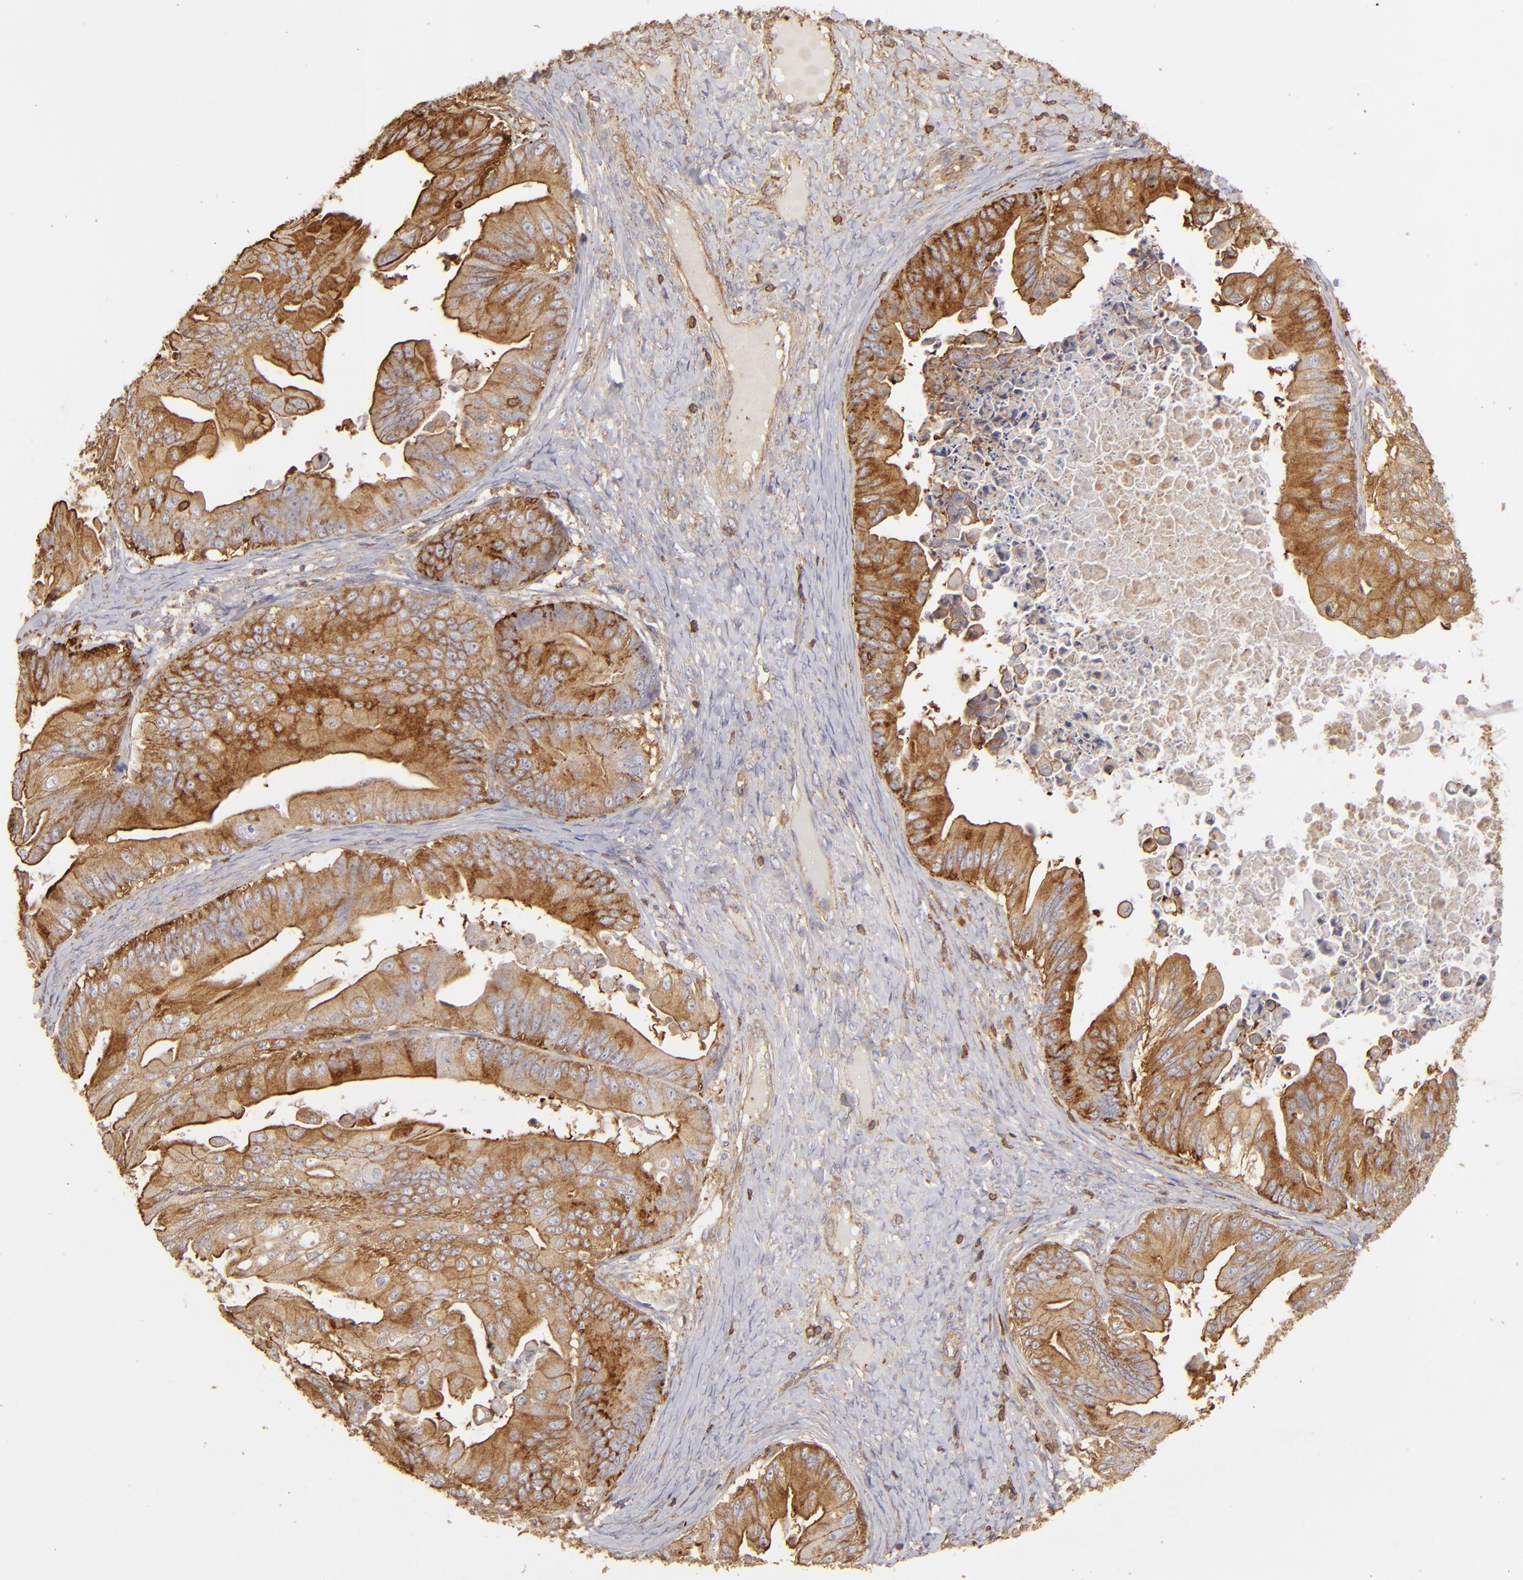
{"staining": {"intensity": "strong", "quantity": ">75%", "location": "cytoplasmic/membranous"}, "tissue": "ovarian cancer", "cell_type": "Tumor cells", "image_type": "cancer", "snomed": [{"axis": "morphology", "description": "Cystadenocarcinoma, mucinous, NOS"}, {"axis": "topography", "description": "Ovary"}], "caption": "Immunohistochemical staining of ovarian cancer demonstrates high levels of strong cytoplasmic/membranous staining in approximately >75% of tumor cells.", "gene": "ACTB", "patient": {"sex": "female", "age": 37}}